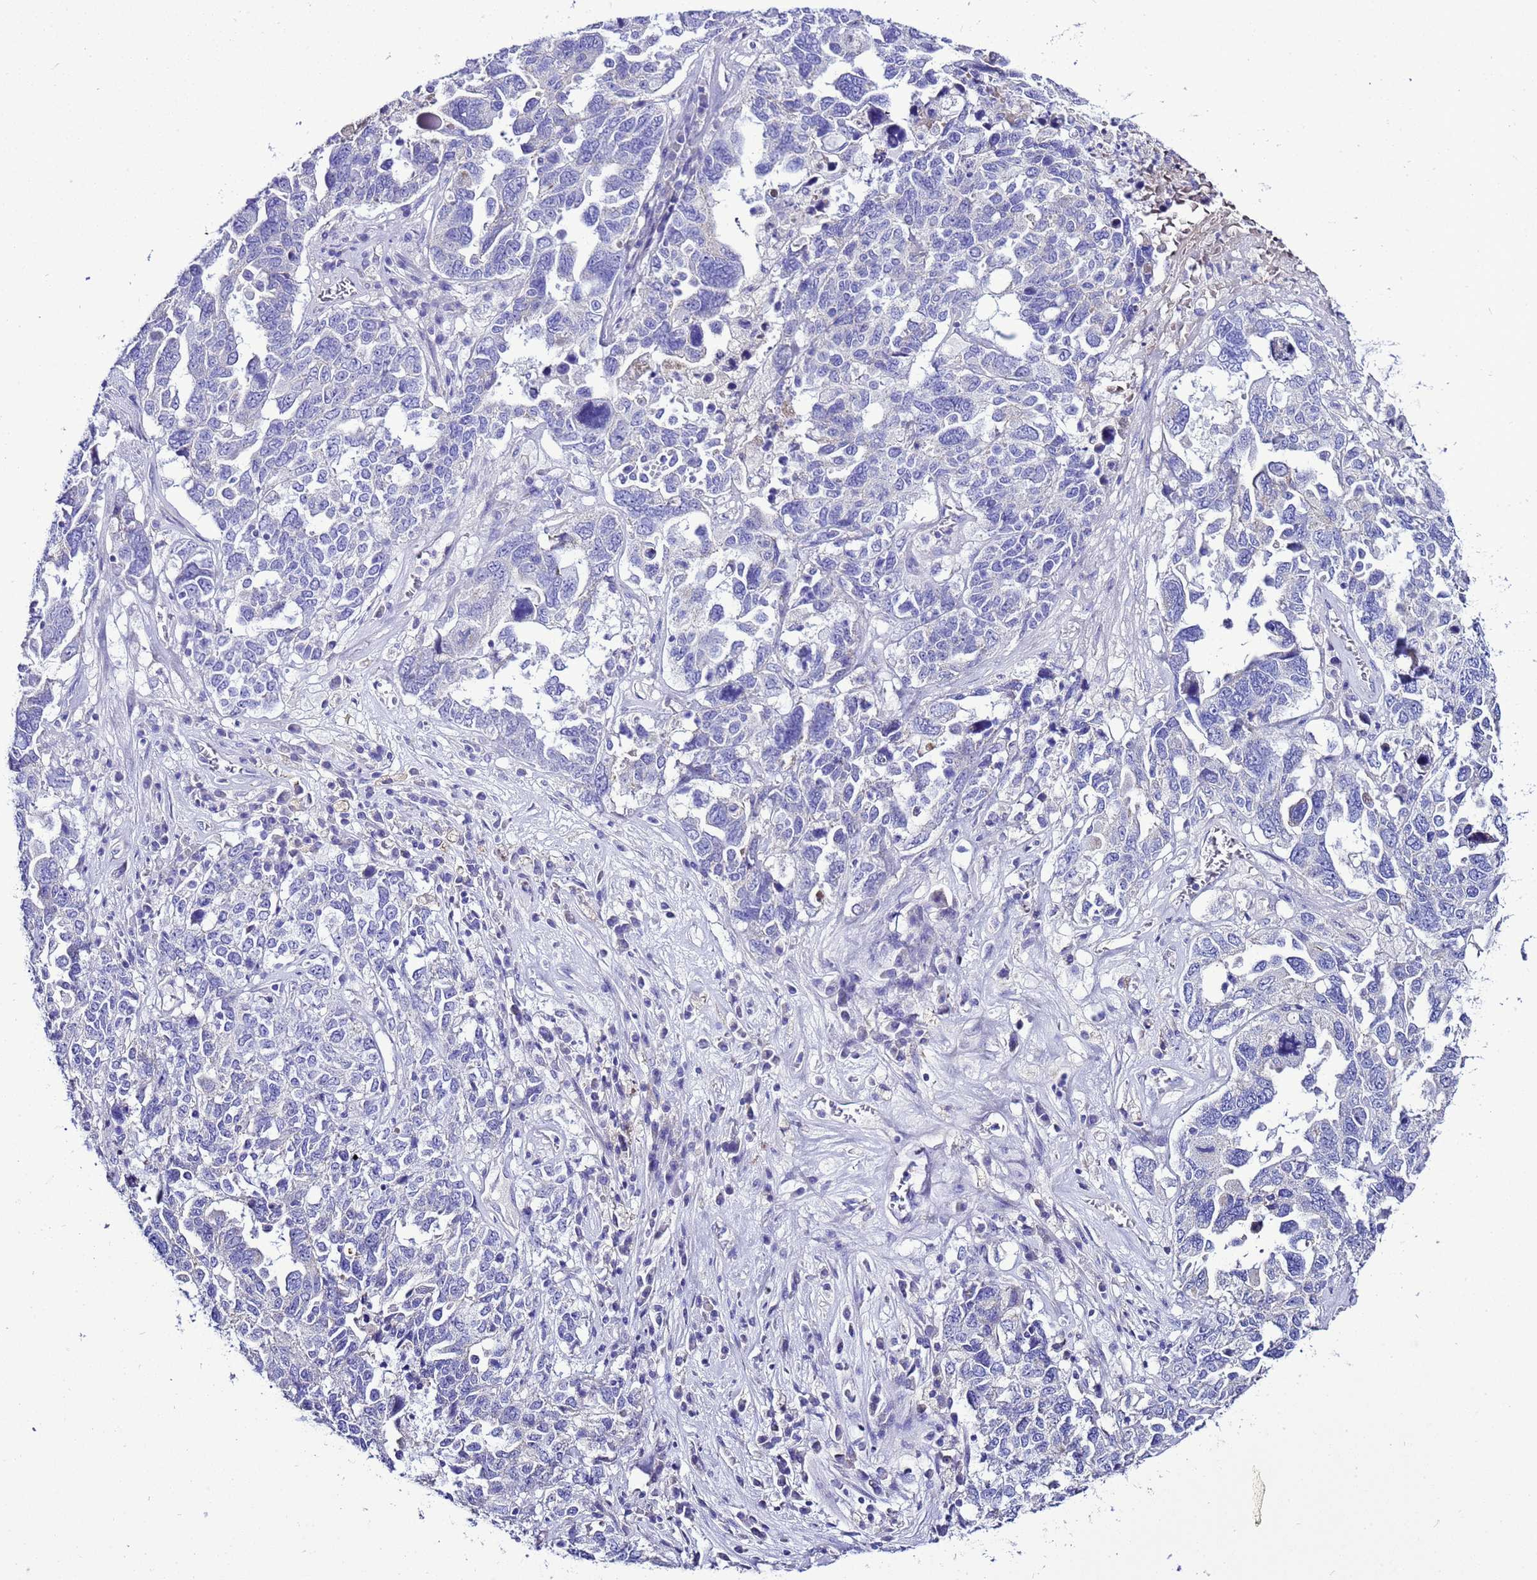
{"staining": {"intensity": "negative", "quantity": "none", "location": "none"}, "tissue": "ovarian cancer", "cell_type": "Tumor cells", "image_type": "cancer", "snomed": [{"axis": "morphology", "description": "Carcinoma, endometroid"}, {"axis": "topography", "description": "Ovary"}], "caption": "The photomicrograph demonstrates no staining of tumor cells in endometroid carcinoma (ovarian). (Brightfield microscopy of DAB (3,3'-diaminobenzidine) immunohistochemistry at high magnification).", "gene": "BEST2", "patient": {"sex": "female", "age": 62}}